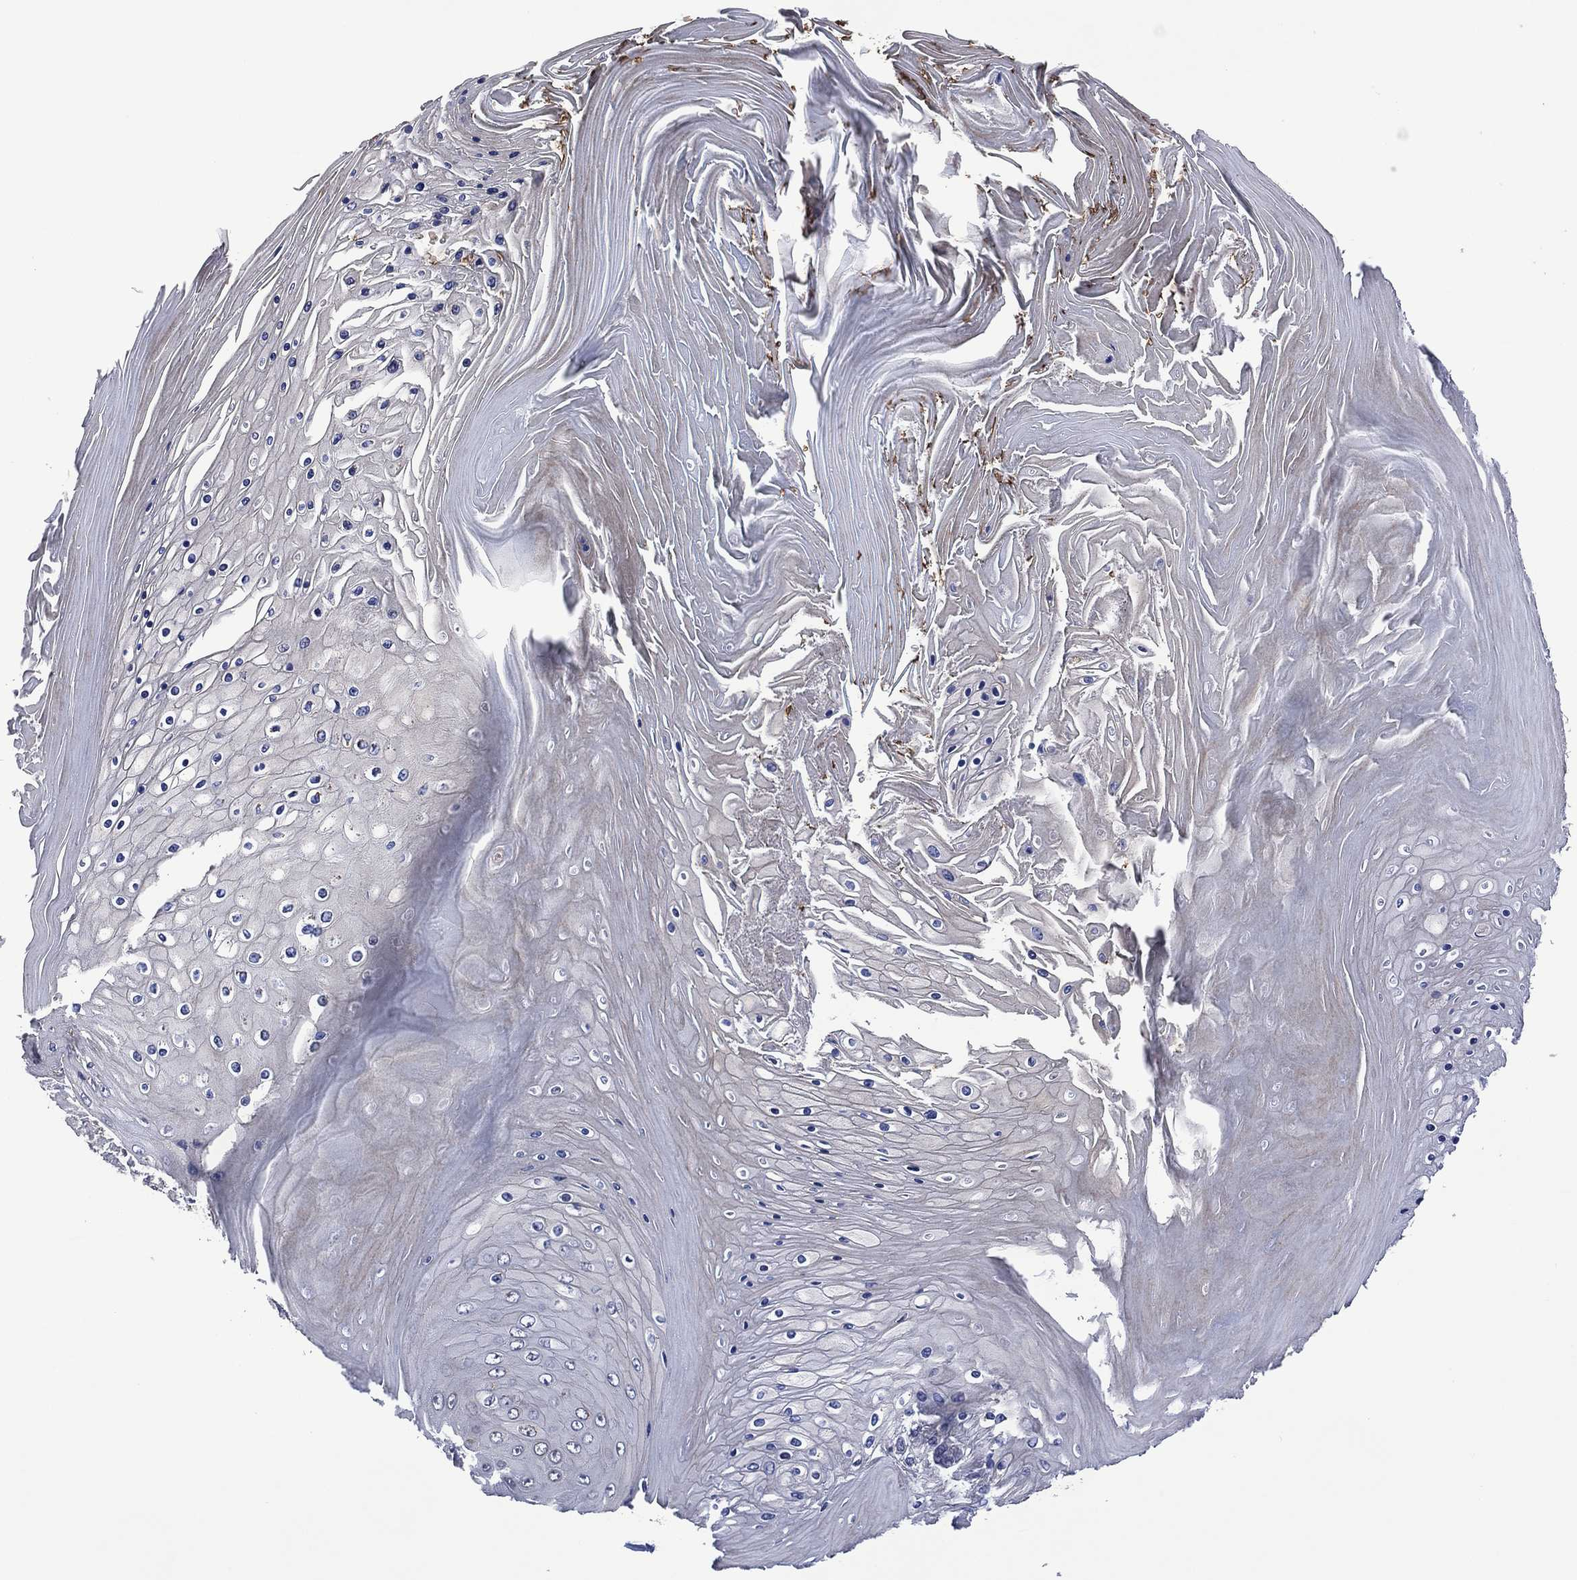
{"staining": {"intensity": "negative", "quantity": "none", "location": "none"}, "tissue": "skin cancer", "cell_type": "Tumor cells", "image_type": "cancer", "snomed": [{"axis": "morphology", "description": "Squamous cell carcinoma, NOS"}, {"axis": "topography", "description": "Skin"}], "caption": "Skin squamous cell carcinoma was stained to show a protein in brown. There is no significant expression in tumor cells. (DAB (3,3'-diaminobenzidine) IHC with hematoxylin counter stain).", "gene": "HTD2", "patient": {"sex": "male", "age": 62}}